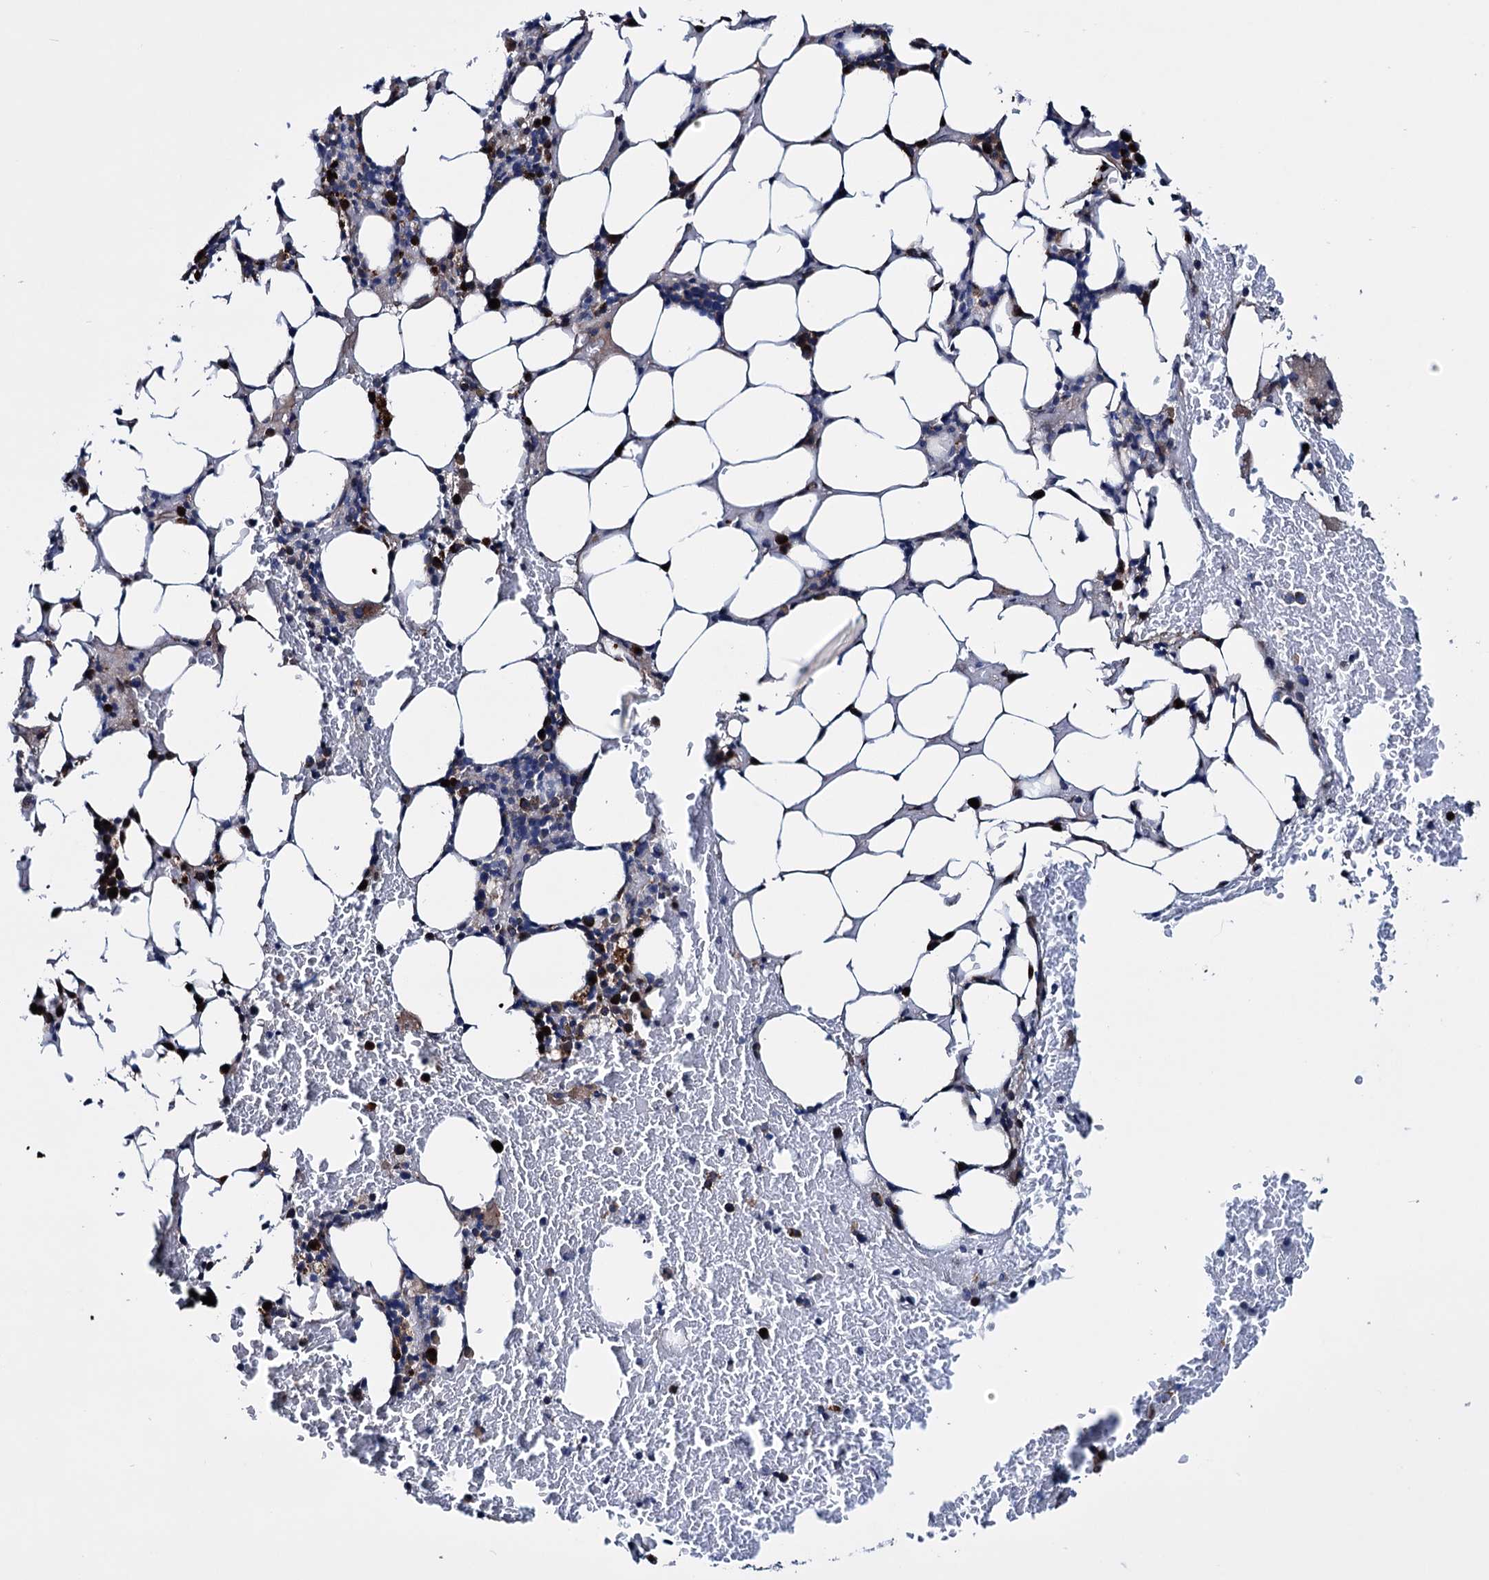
{"staining": {"intensity": "strong", "quantity": "<25%", "location": "cytoplasmic/membranous"}, "tissue": "bone marrow", "cell_type": "Hematopoietic cells", "image_type": "normal", "snomed": [{"axis": "morphology", "description": "Normal tissue, NOS"}, {"axis": "topography", "description": "Bone marrow"}], "caption": "Immunohistochemical staining of normal bone marrow displays strong cytoplasmic/membranous protein expression in about <25% of hematopoietic cells.", "gene": "EYA4", "patient": {"sex": "male", "age": 78}}